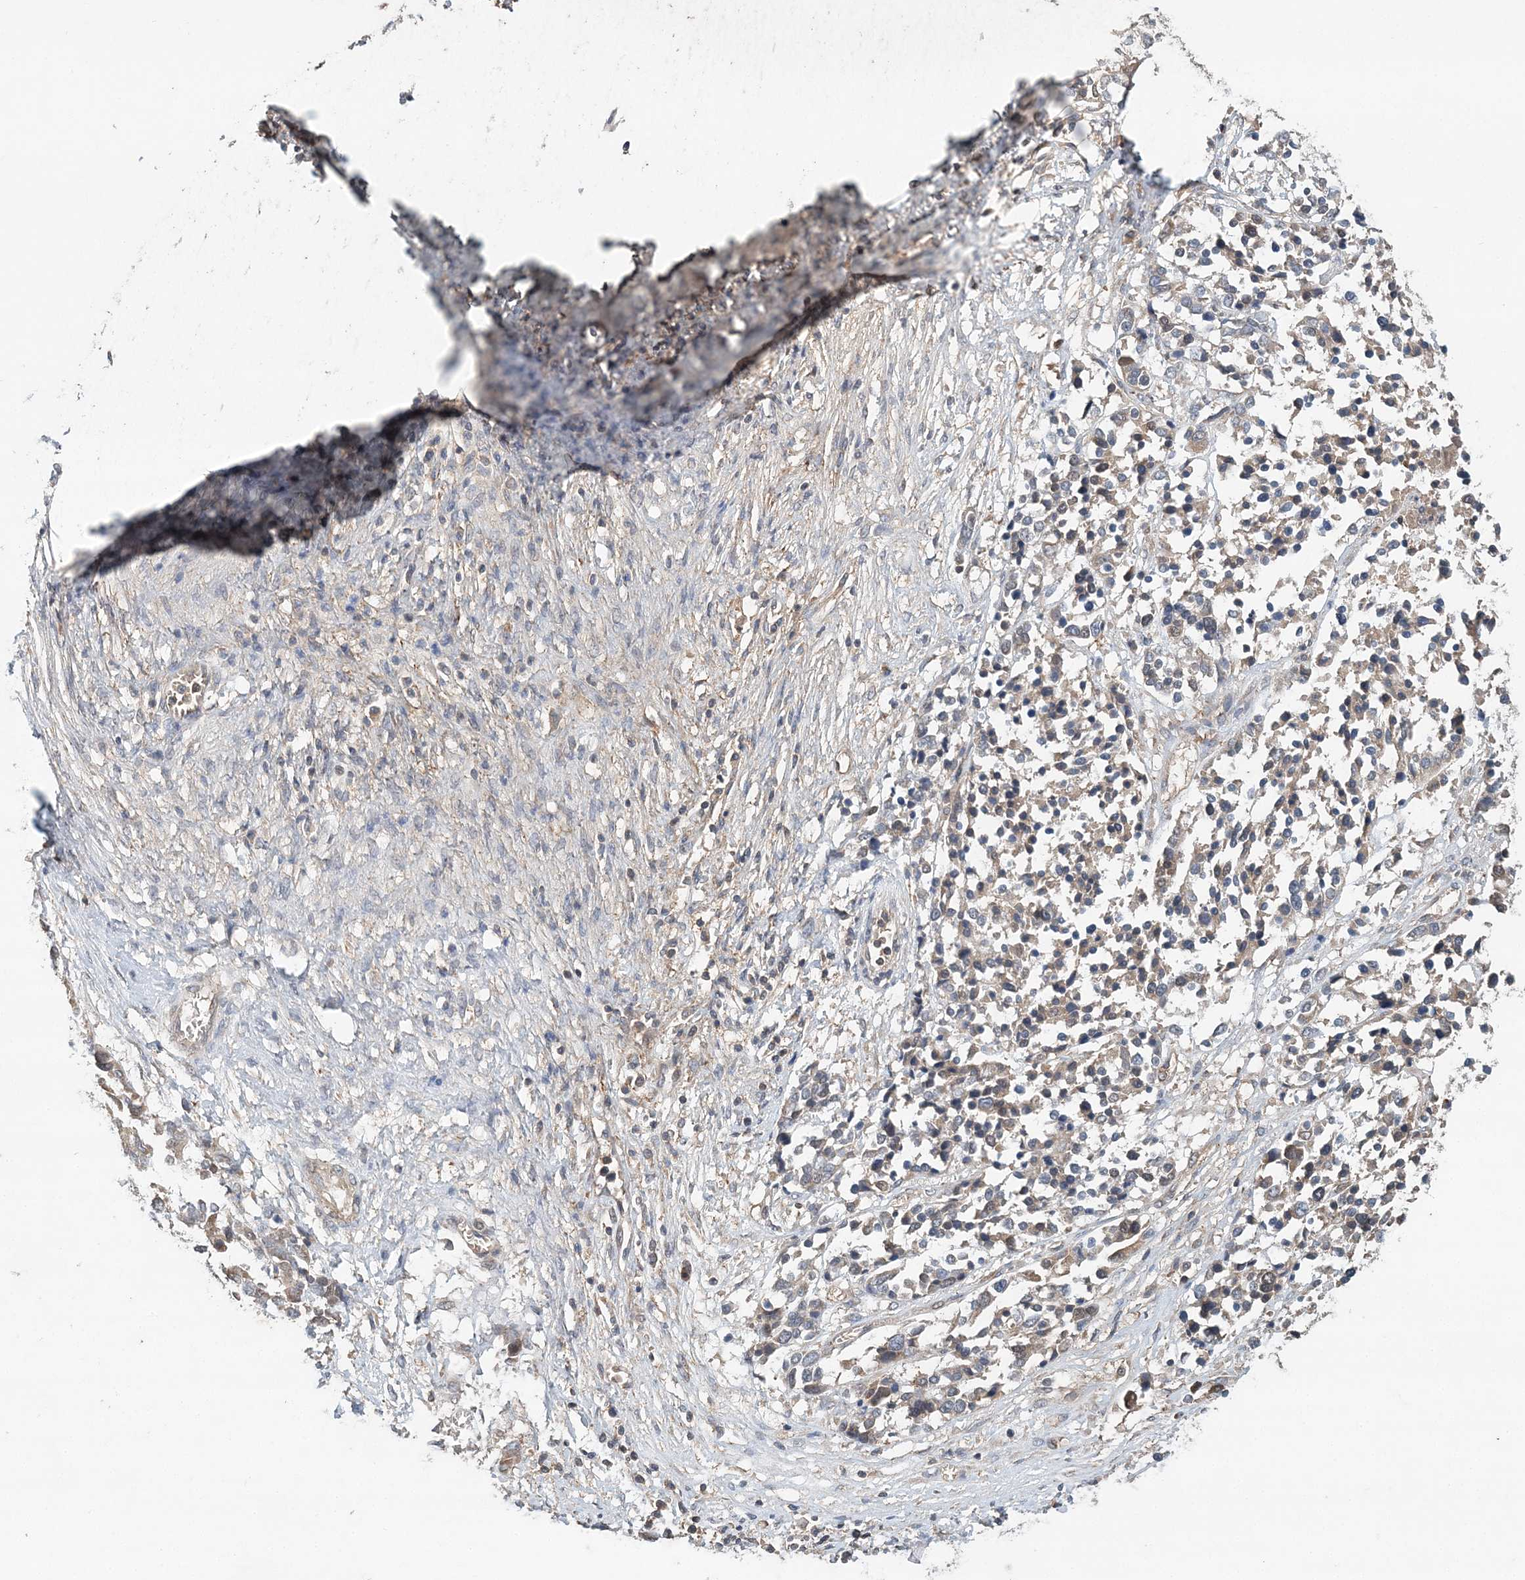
{"staining": {"intensity": "weak", "quantity": "<25%", "location": "cytoplasmic/membranous"}, "tissue": "ovarian cancer", "cell_type": "Tumor cells", "image_type": "cancer", "snomed": [{"axis": "morphology", "description": "Cystadenocarcinoma, serous, NOS"}, {"axis": "topography", "description": "Ovary"}], "caption": "Immunohistochemistry histopathology image of human ovarian serous cystadenocarcinoma stained for a protein (brown), which demonstrates no expression in tumor cells.", "gene": "SYCP3", "patient": {"sex": "female", "age": 44}}